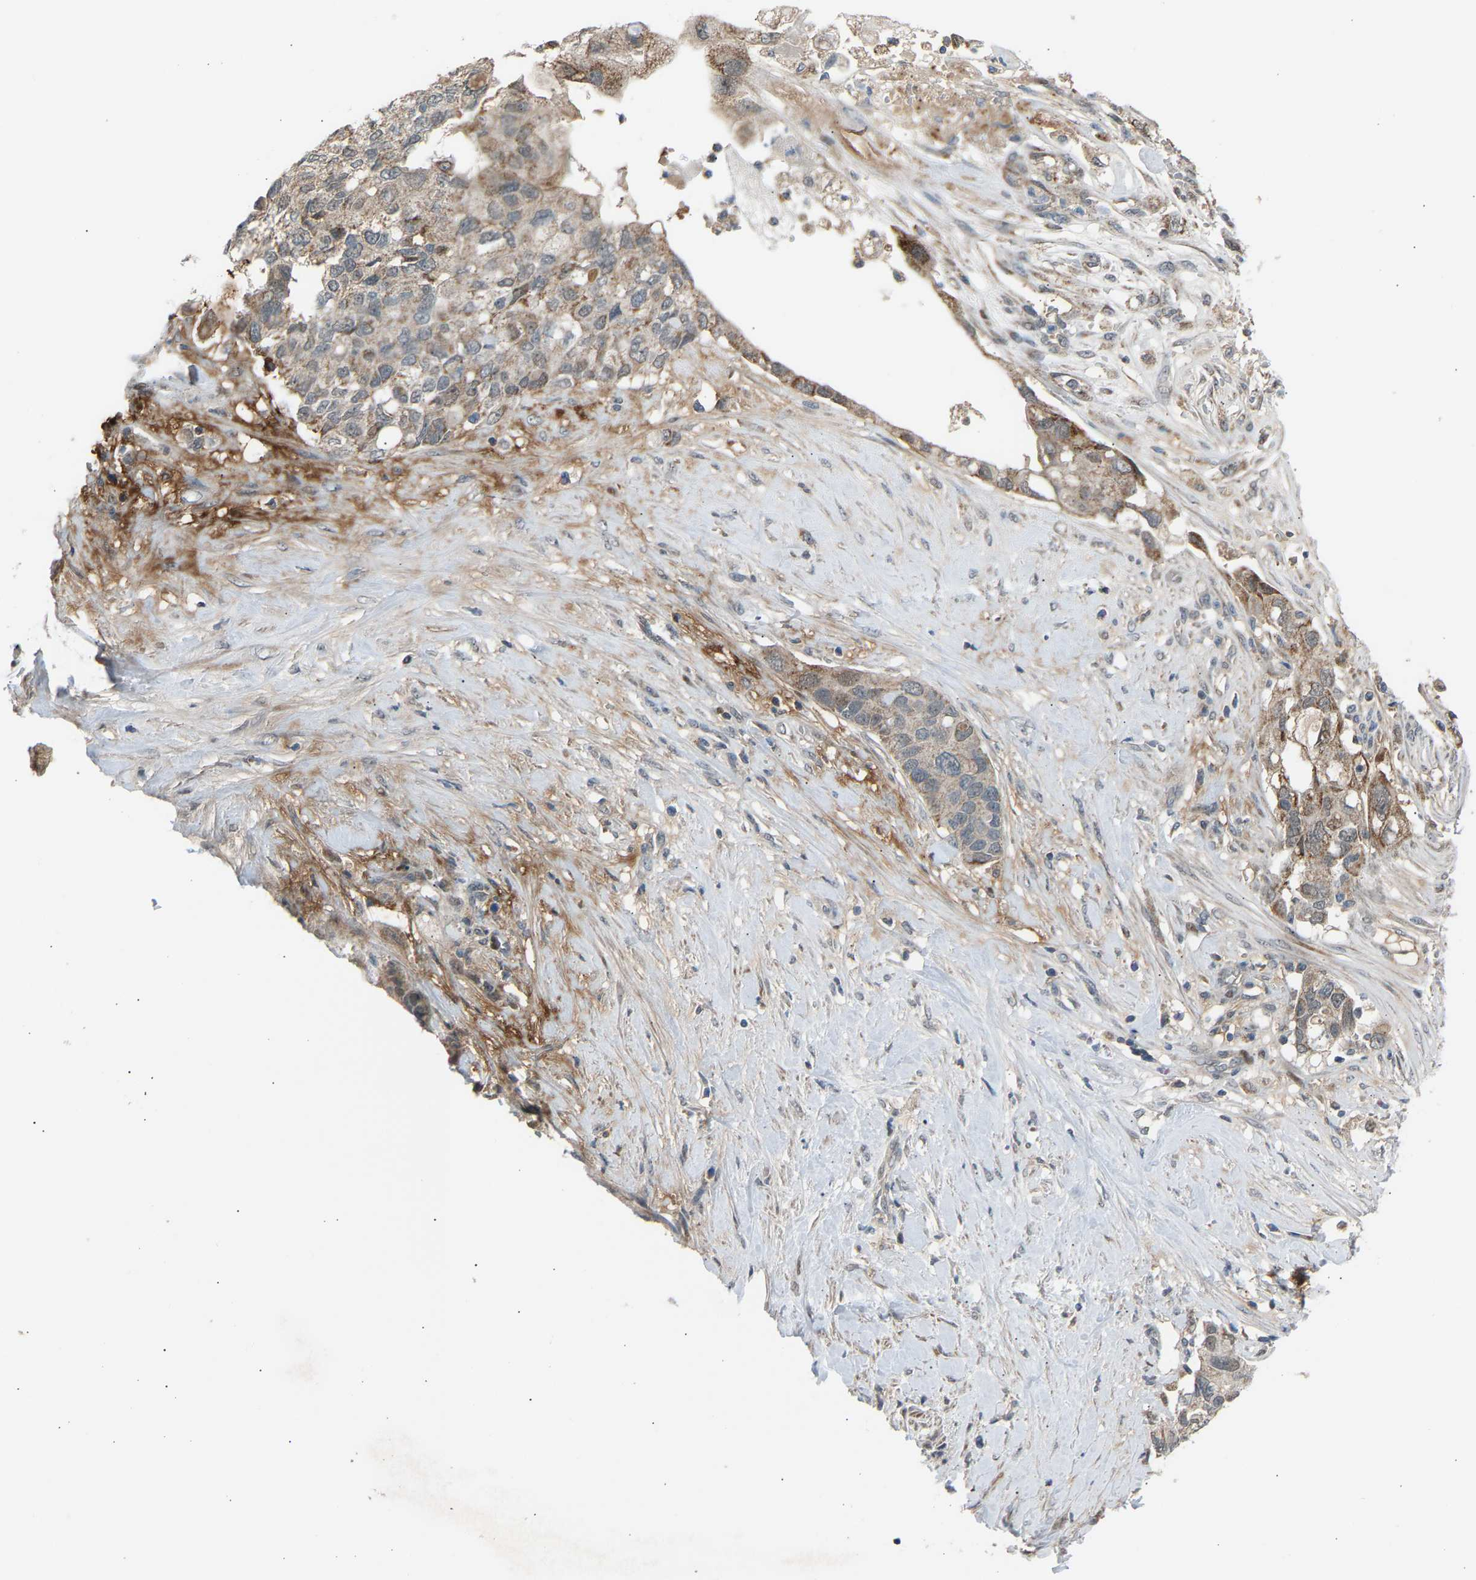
{"staining": {"intensity": "weak", "quantity": "25%-75%", "location": "cytoplasmic/membranous"}, "tissue": "pancreatic cancer", "cell_type": "Tumor cells", "image_type": "cancer", "snomed": [{"axis": "morphology", "description": "Adenocarcinoma, NOS"}, {"axis": "topography", "description": "Pancreas"}], "caption": "High-power microscopy captured an IHC histopathology image of adenocarcinoma (pancreatic), revealing weak cytoplasmic/membranous expression in approximately 25%-75% of tumor cells. Nuclei are stained in blue.", "gene": "VPS41", "patient": {"sex": "female", "age": 56}}